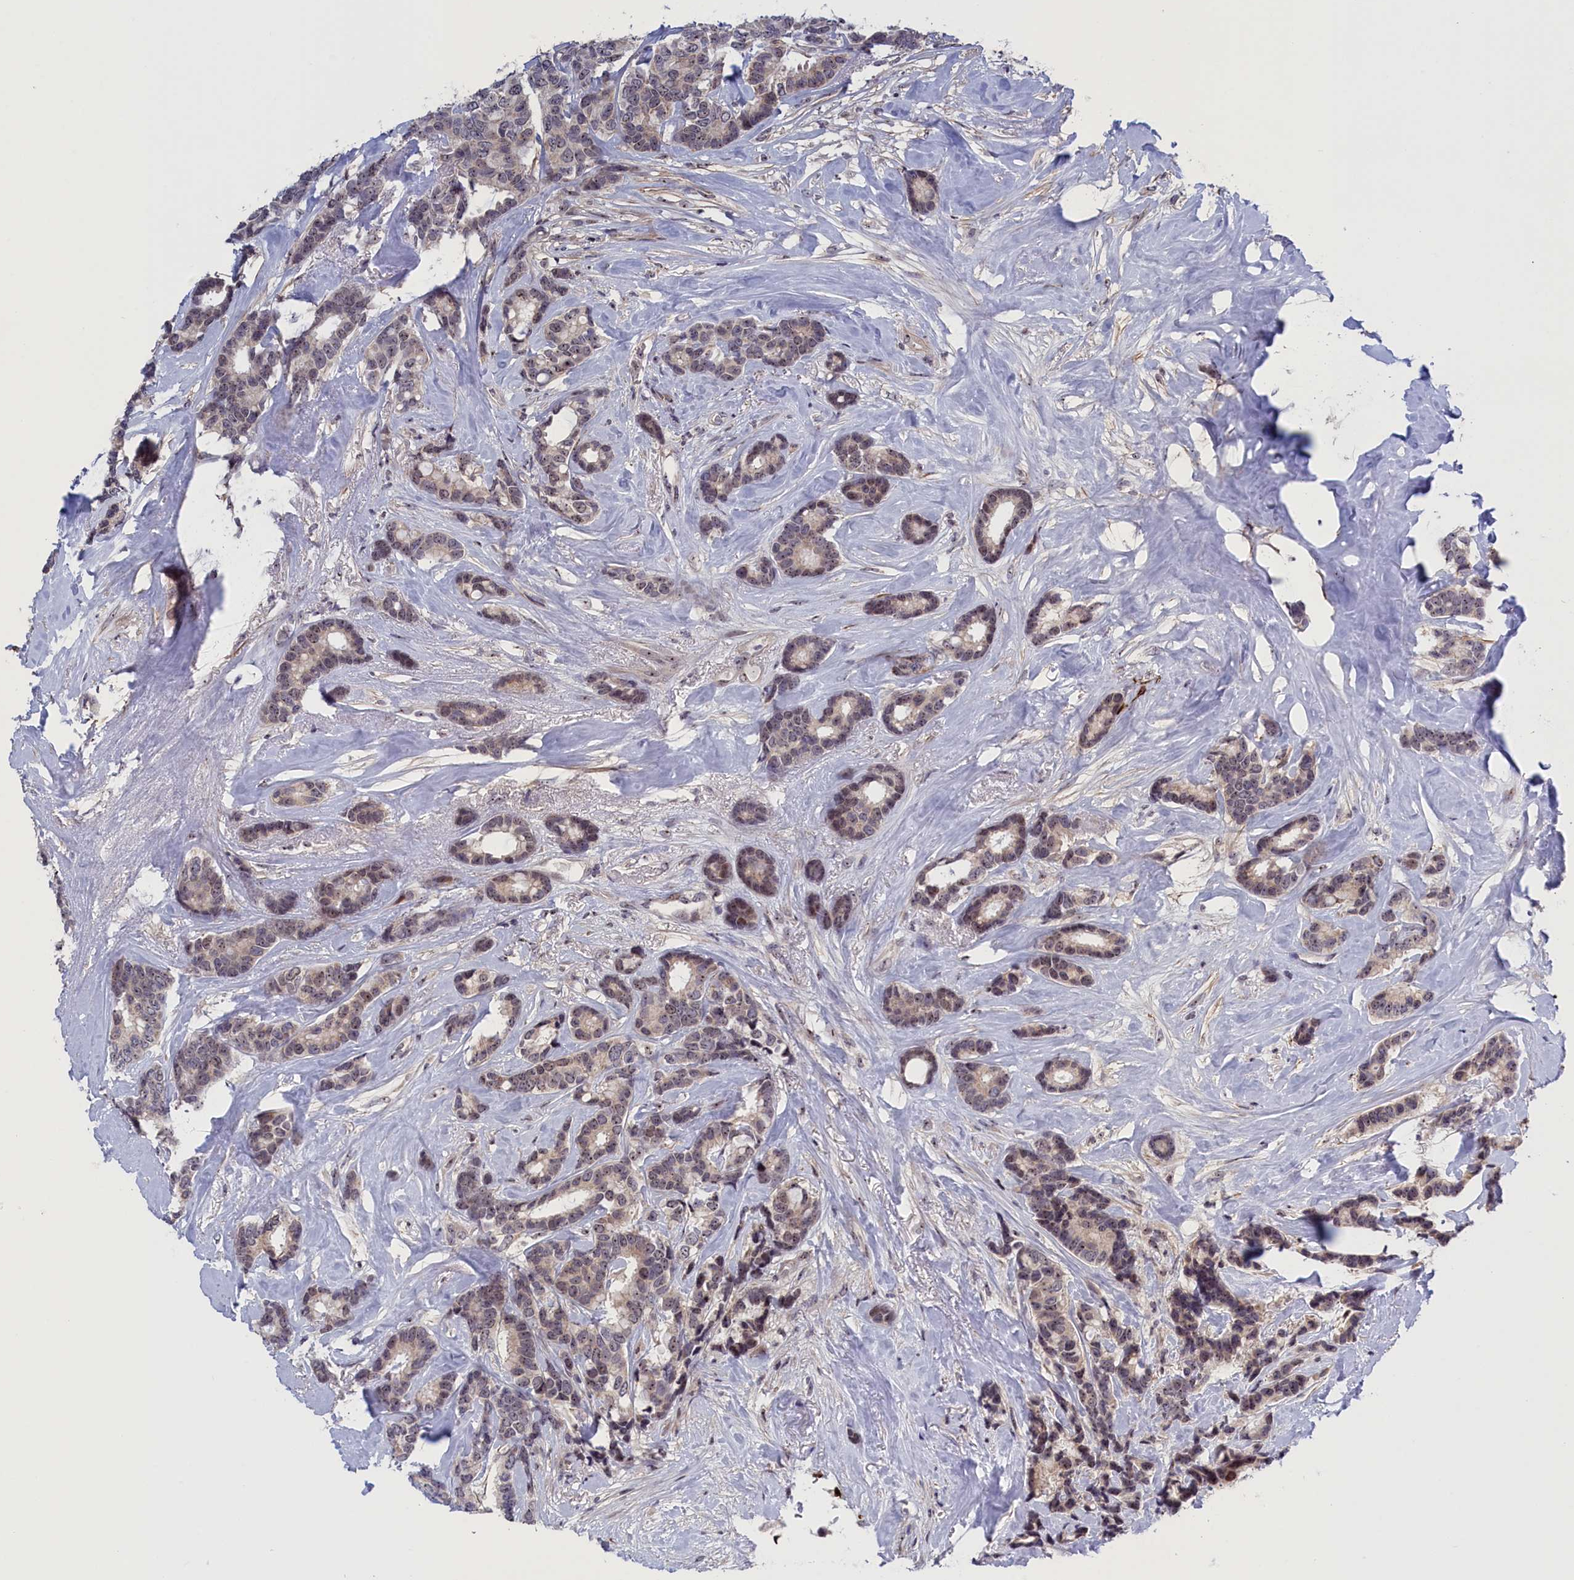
{"staining": {"intensity": "weak", "quantity": "25%-75%", "location": "nuclear"}, "tissue": "breast cancer", "cell_type": "Tumor cells", "image_type": "cancer", "snomed": [{"axis": "morphology", "description": "Duct carcinoma"}, {"axis": "topography", "description": "Breast"}], "caption": "Breast cancer (infiltrating ductal carcinoma) stained for a protein exhibits weak nuclear positivity in tumor cells. The staining was performed using DAB (3,3'-diaminobenzidine) to visualize the protein expression in brown, while the nuclei were stained in blue with hematoxylin (Magnification: 20x).", "gene": "PPAN", "patient": {"sex": "female", "age": 87}}